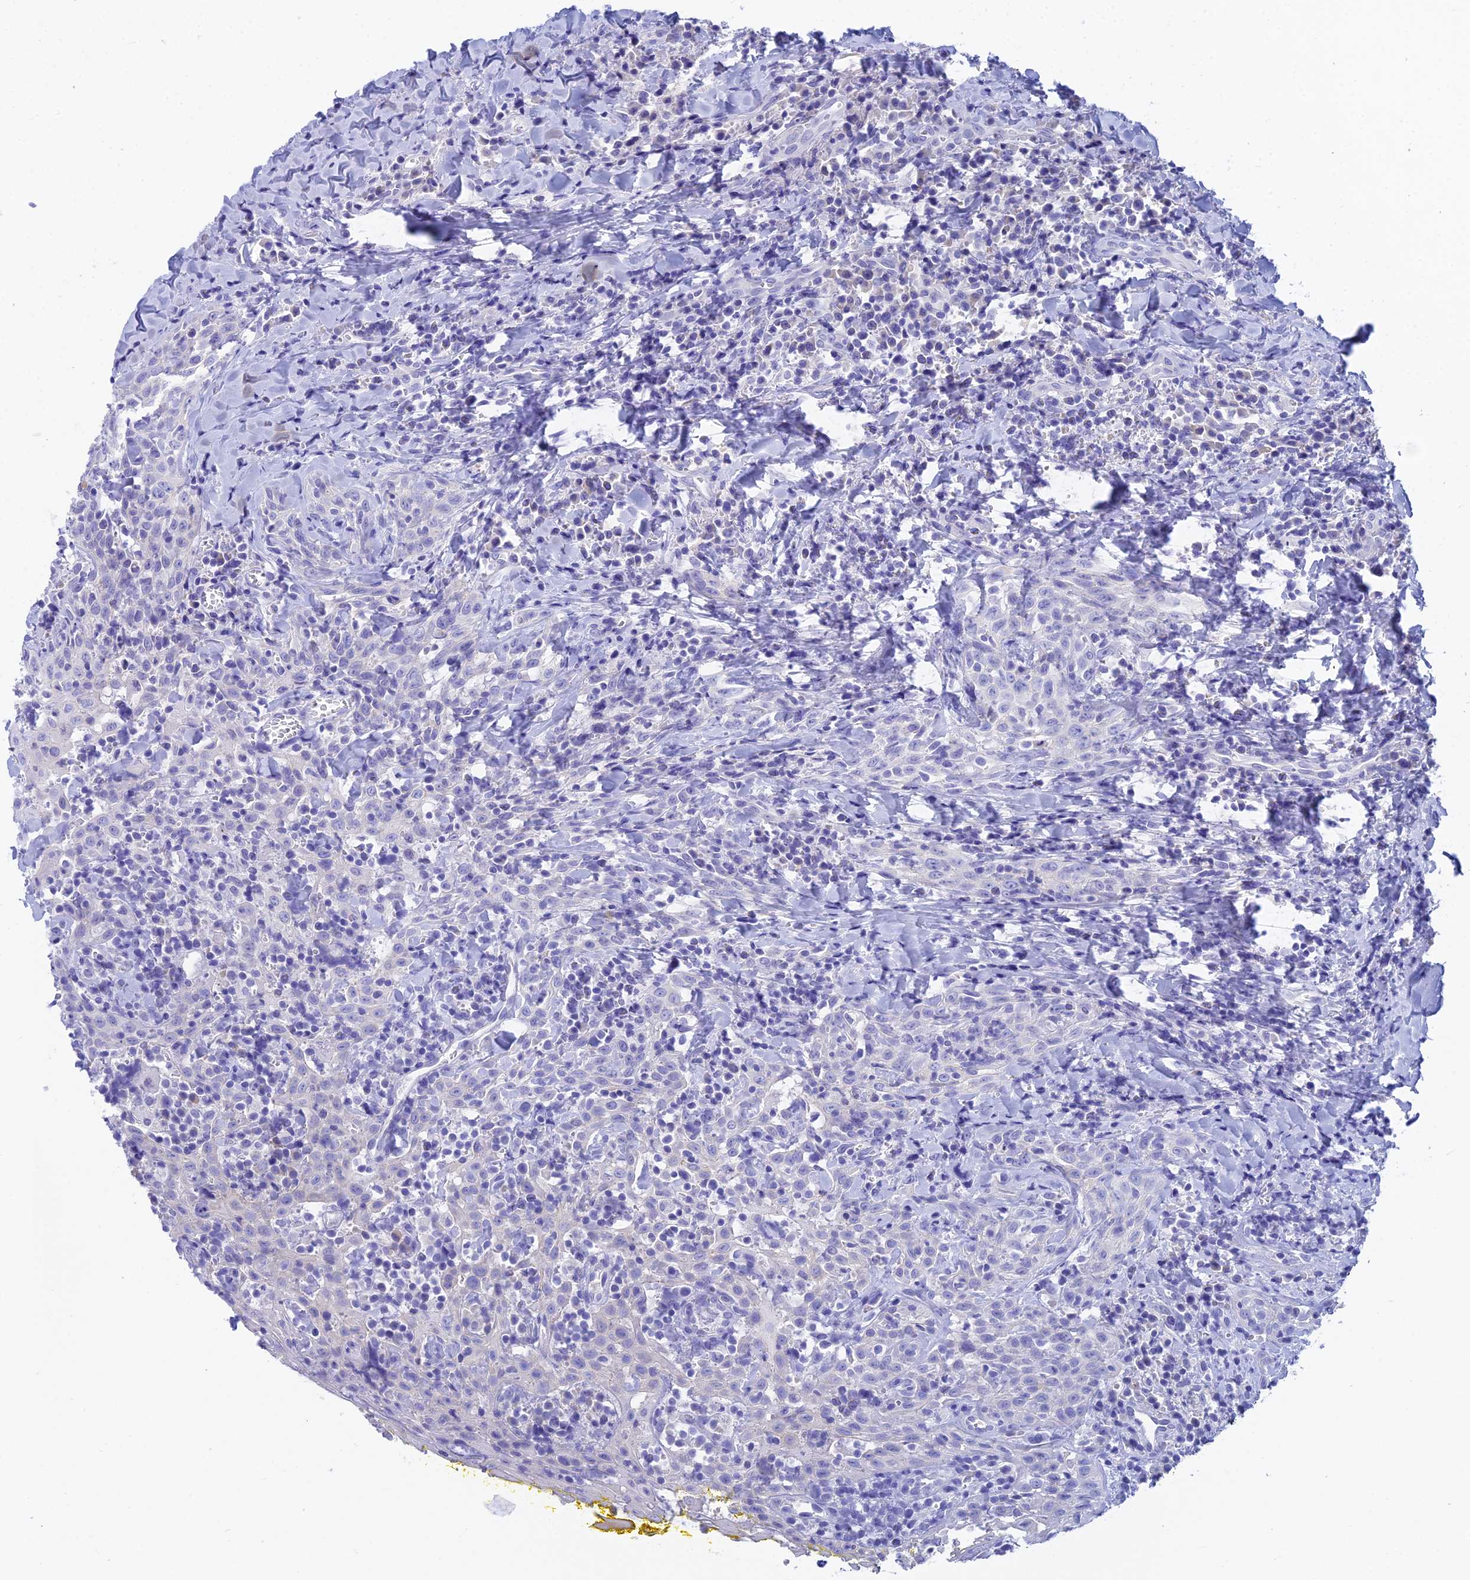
{"staining": {"intensity": "negative", "quantity": "none", "location": "none"}, "tissue": "head and neck cancer", "cell_type": "Tumor cells", "image_type": "cancer", "snomed": [{"axis": "morphology", "description": "Squamous cell carcinoma, NOS"}, {"axis": "topography", "description": "Head-Neck"}], "caption": "Immunohistochemistry (IHC) image of neoplastic tissue: head and neck cancer stained with DAB (3,3'-diaminobenzidine) reveals no significant protein positivity in tumor cells.", "gene": "REG1A", "patient": {"sex": "female", "age": 70}}